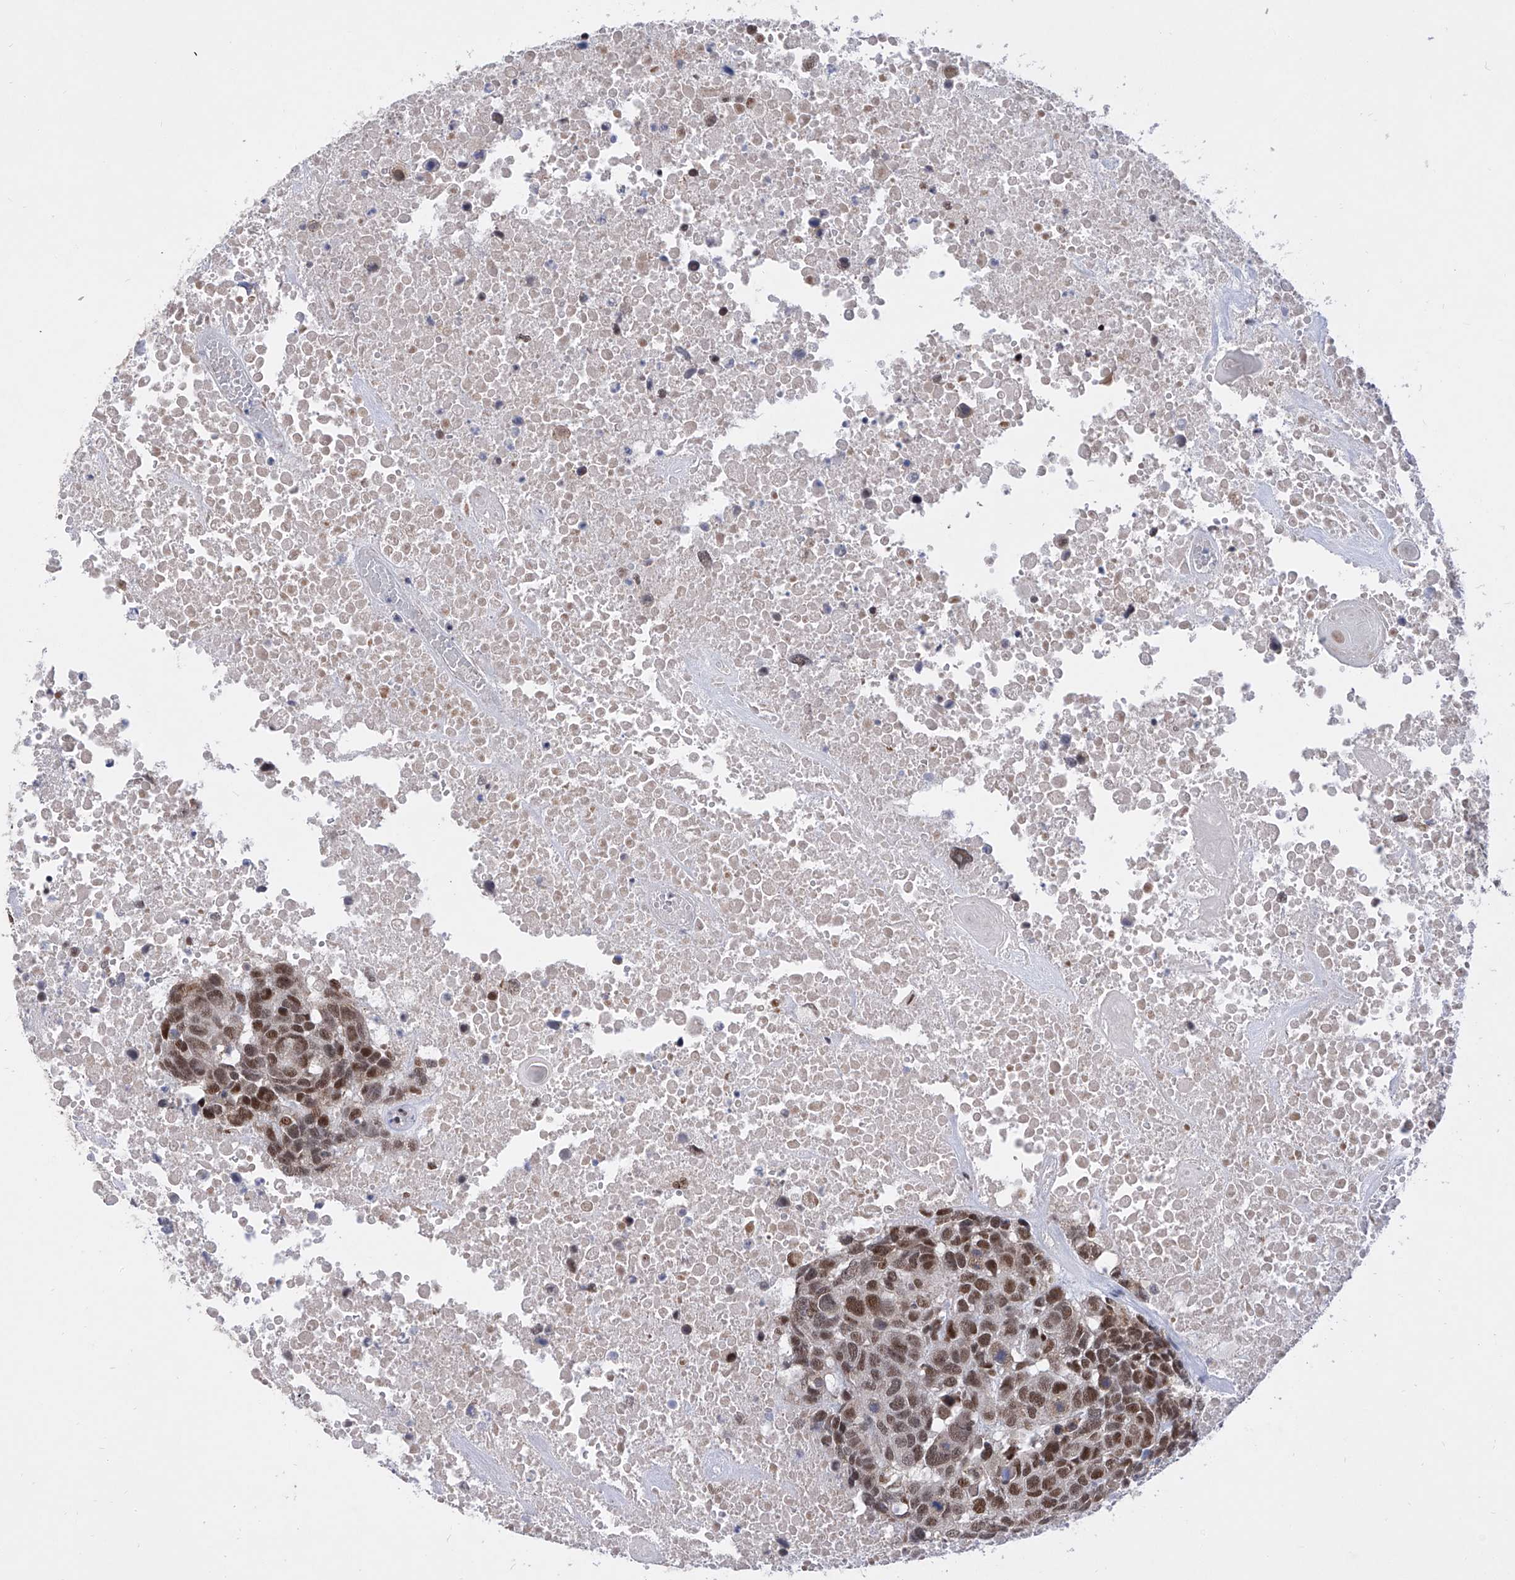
{"staining": {"intensity": "moderate", "quantity": ">75%", "location": "nuclear"}, "tissue": "head and neck cancer", "cell_type": "Tumor cells", "image_type": "cancer", "snomed": [{"axis": "morphology", "description": "Squamous cell carcinoma, NOS"}, {"axis": "topography", "description": "Head-Neck"}], "caption": "Tumor cells reveal medium levels of moderate nuclear expression in approximately >75% of cells in head and neck cancer.", "gene": "RAD54L", "patient": {"sex": "male", "age": 66}}